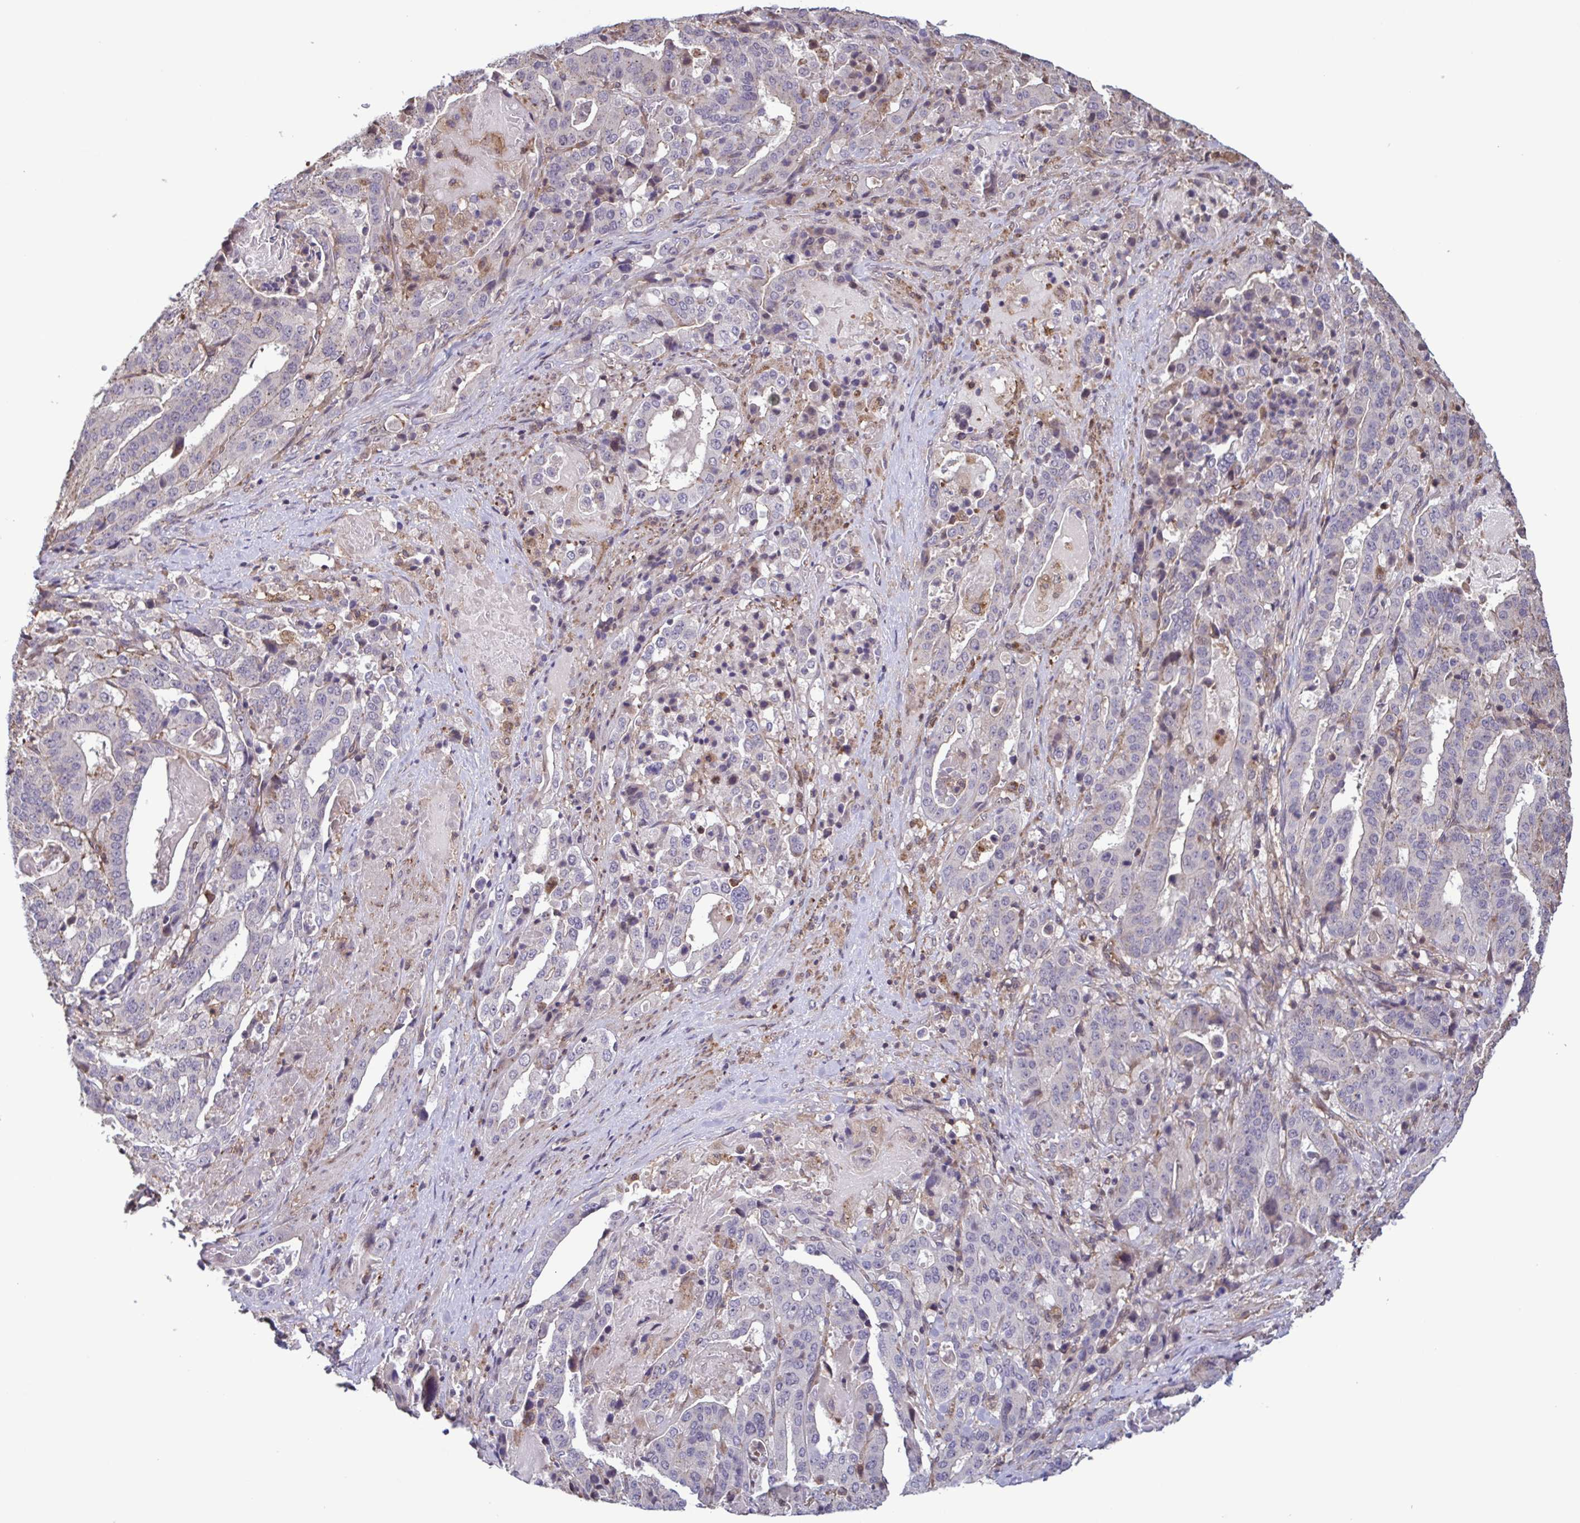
{"staining": {"intensity": "negative", "quantity": "none", "location": "none"}, "tissue": "stomach cancer", "cell_type": "Tumor cells", "image_type": "cancer", "snomed": [{"axis": "morphology", "description": "Adenocarcinoma, NOS"}, {"axis": "topography", "description": "Stomach"}], "caption": "IHC micrograph of human stomach cancer stained for a protein (brown), which shows no expression in tumor cells.", "gene": "ZNF200", "patient": {"sex": "male", "age": 48}}